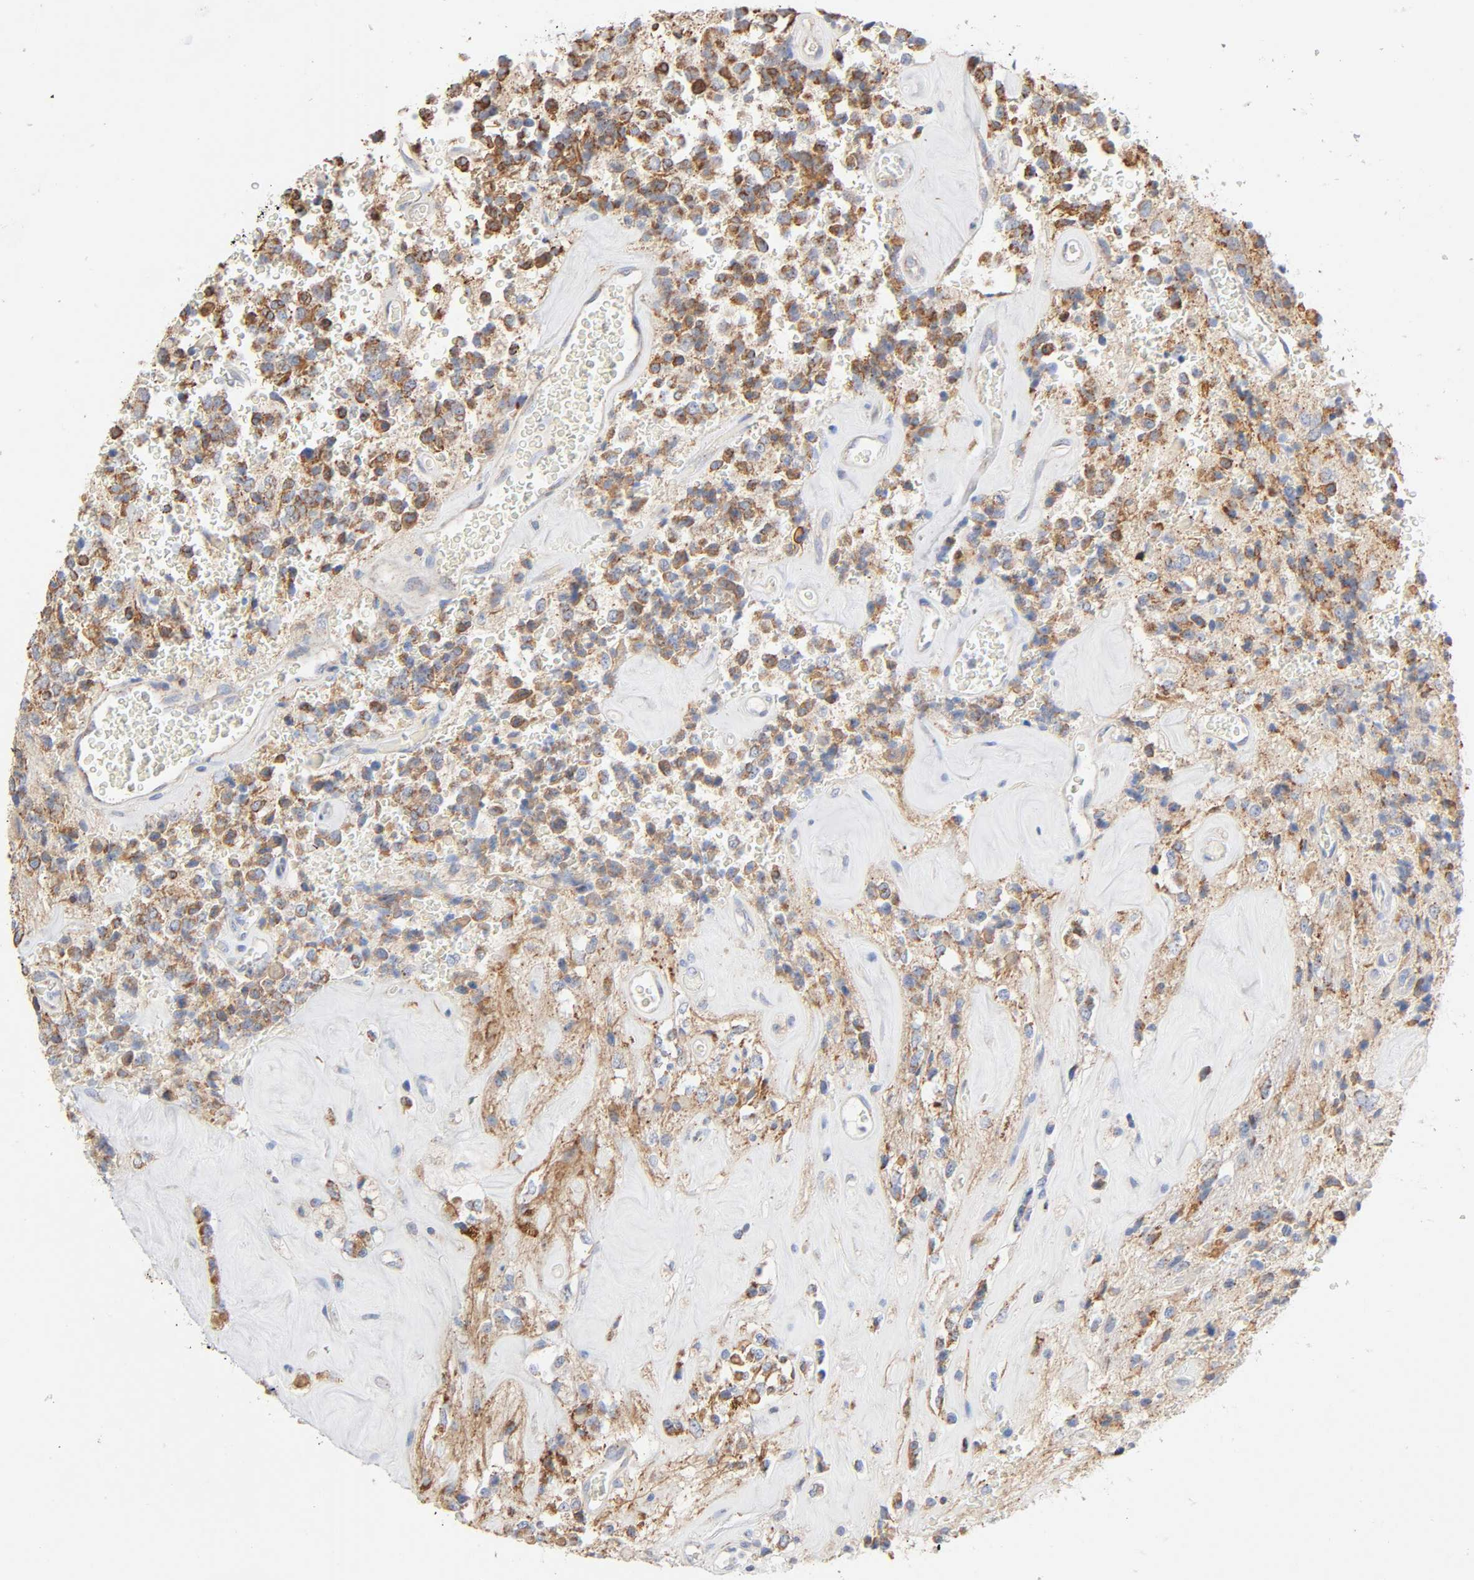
{"staining": {"intensity": "moderate", "quantity": ">75%", "location": "cytoplasmic/membranous"}, "tissue": "glioma", "cell_type": "Tumor cells", "image_type": "cancer", "snomed": [{"axis": "morphology", "description": "Glioma, malignant, High grade"}, {"axis": "topography", "description": "pancreas cauda"}], "caption": "Immunohistochemistry (DAB) staining of glioma shows moderate cytoplasmic/membranous protein positivity in approximately >75% of tumor cells.", "gene": "SYT16", "patient": {"sex": "male", "age": 60}}